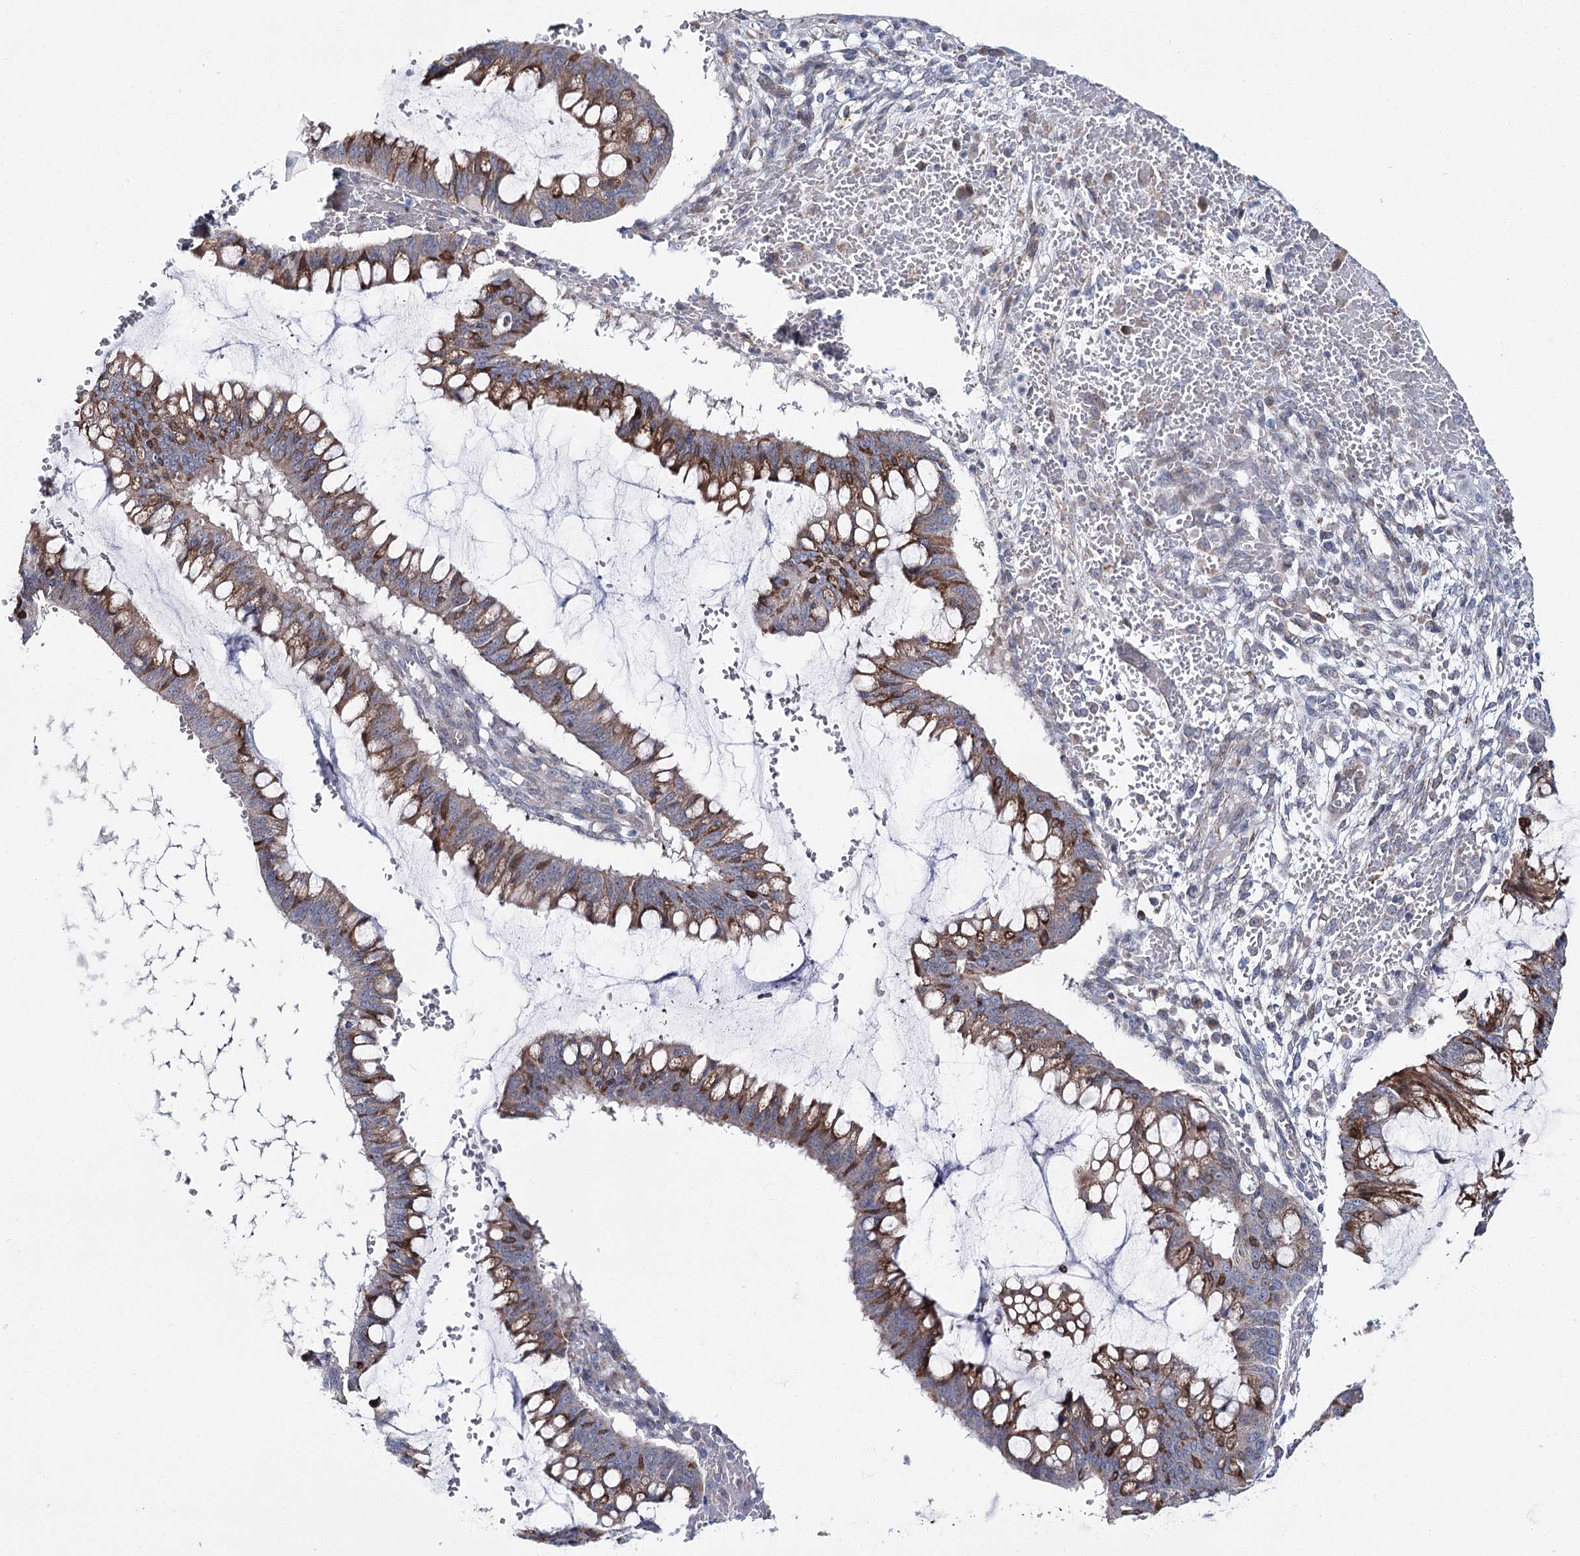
{"staining": {"intensity": "moderate", "quantity": ">75%", "location": "cytoplasmic/membranous"}, "tissue": "ovarian cancer", "cell_type": "Tumor cells", "image_type": "cancer", "snomed": [{"axis": "morphology", "description": "Cystadenocarcinoma, mucinous, NOS"}, {"axis": "topography", "description": "Ovary"}], "caption": "Tumor cells display medium levels of moderate cytoplasmic/membranous positivity in approximately >75% of cells in human ovarian cancer (mucinous cystadenocarcinoma). (DAB (3,3'-diaminobenzidine) IHC, brown staining for protein, blue staining for nuclei).", "gene": "CPLANE1", "patient": {"sex": "female", "age": 73}}